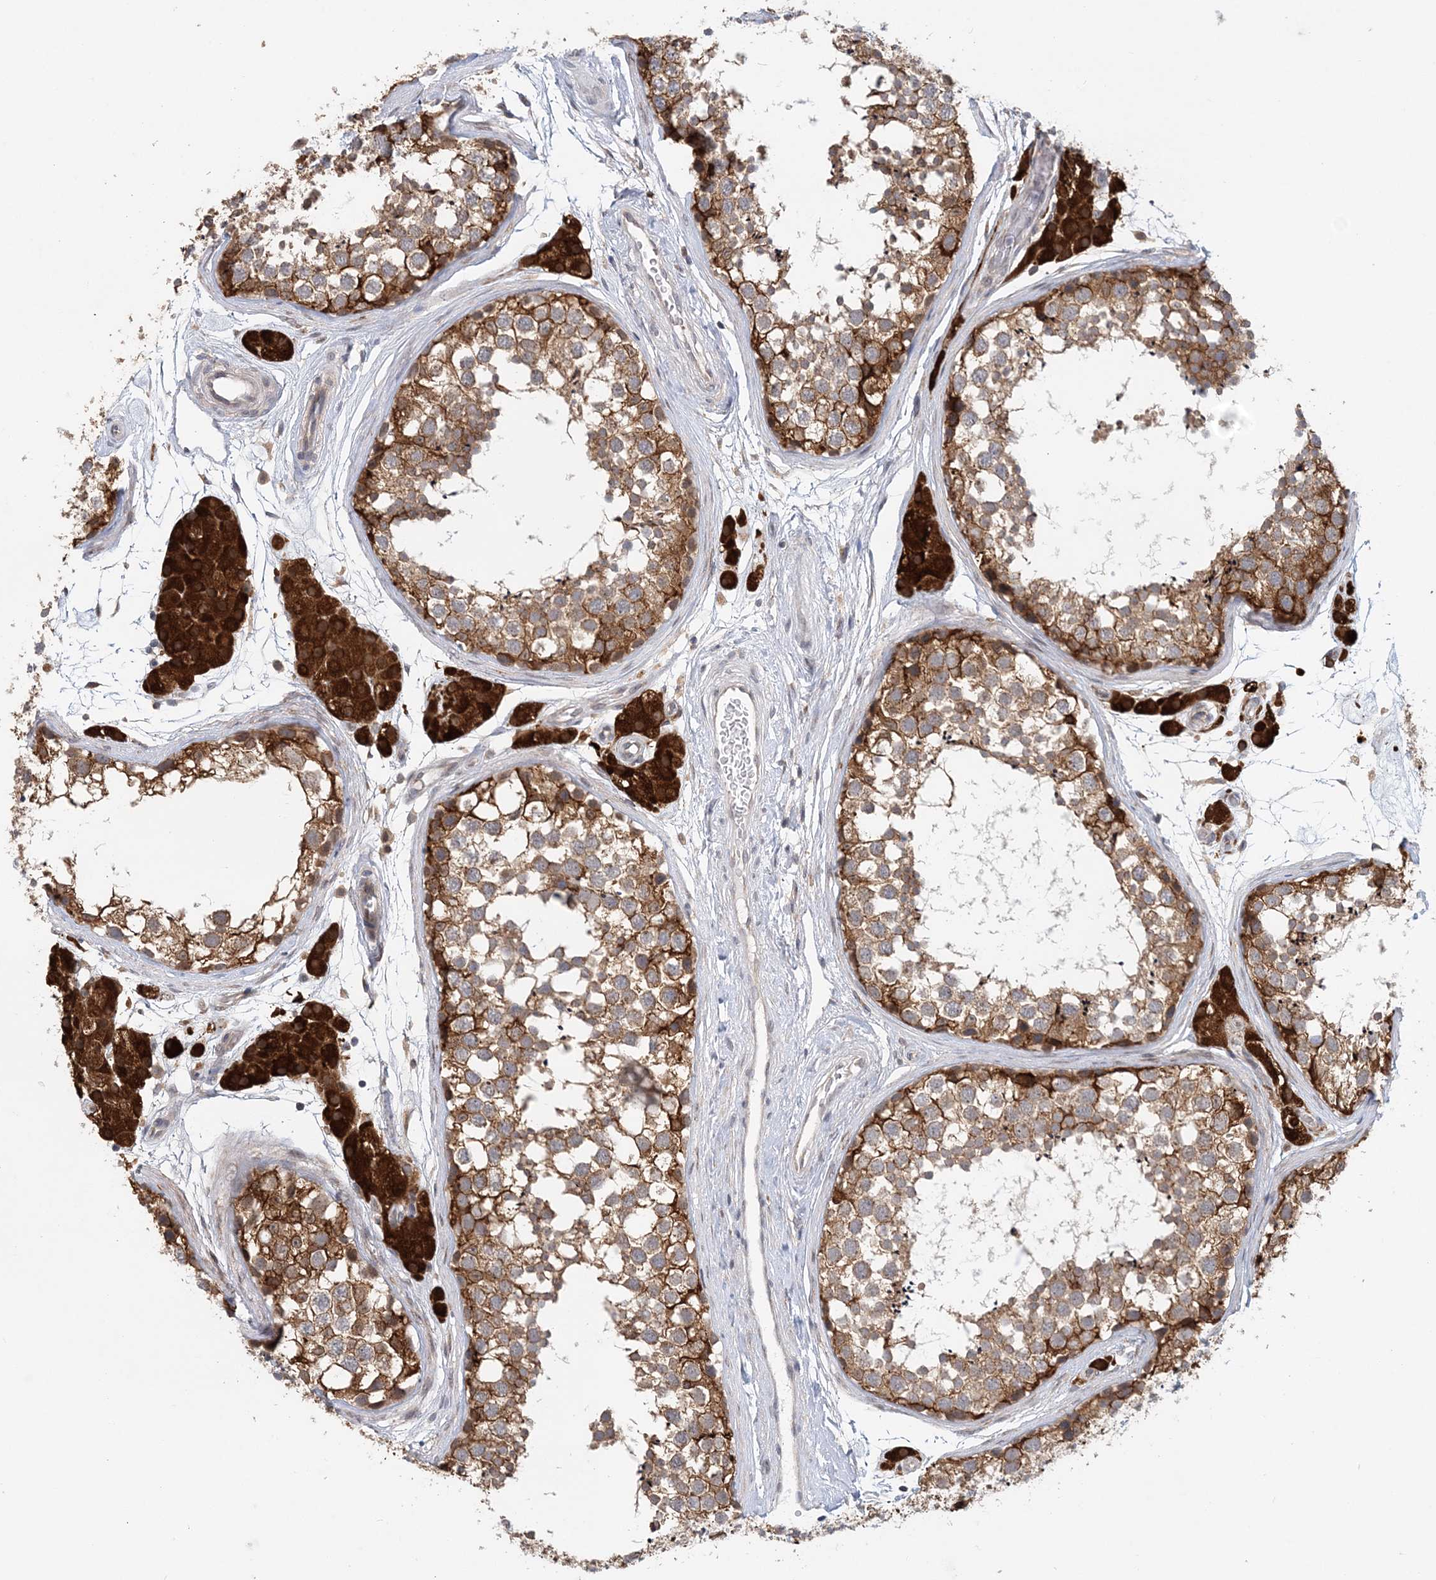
{"staining": {"intensity": "strong", "quantity": ">75%", "location": "cytoplasmic/membranous"}, "tissue": "testis", "cell_type": "Cells in seminiferous ducts", "image_type": "normal", "snomed": [{"axis": "morphology", "description": "Normal tissue, NOS"}, {"axis": "topography", "description": "Testis"}], "caption": "Immunohistochemical staining of benign testis displays strong cytoplasmic/membranous protein staining in about >75% of cells in seminiferous ducts. (DAB IHC with brightfield microscopy, high magnification).", "gene": "PCYOX1L", "patient": {"sex": "male", "age": 56}}